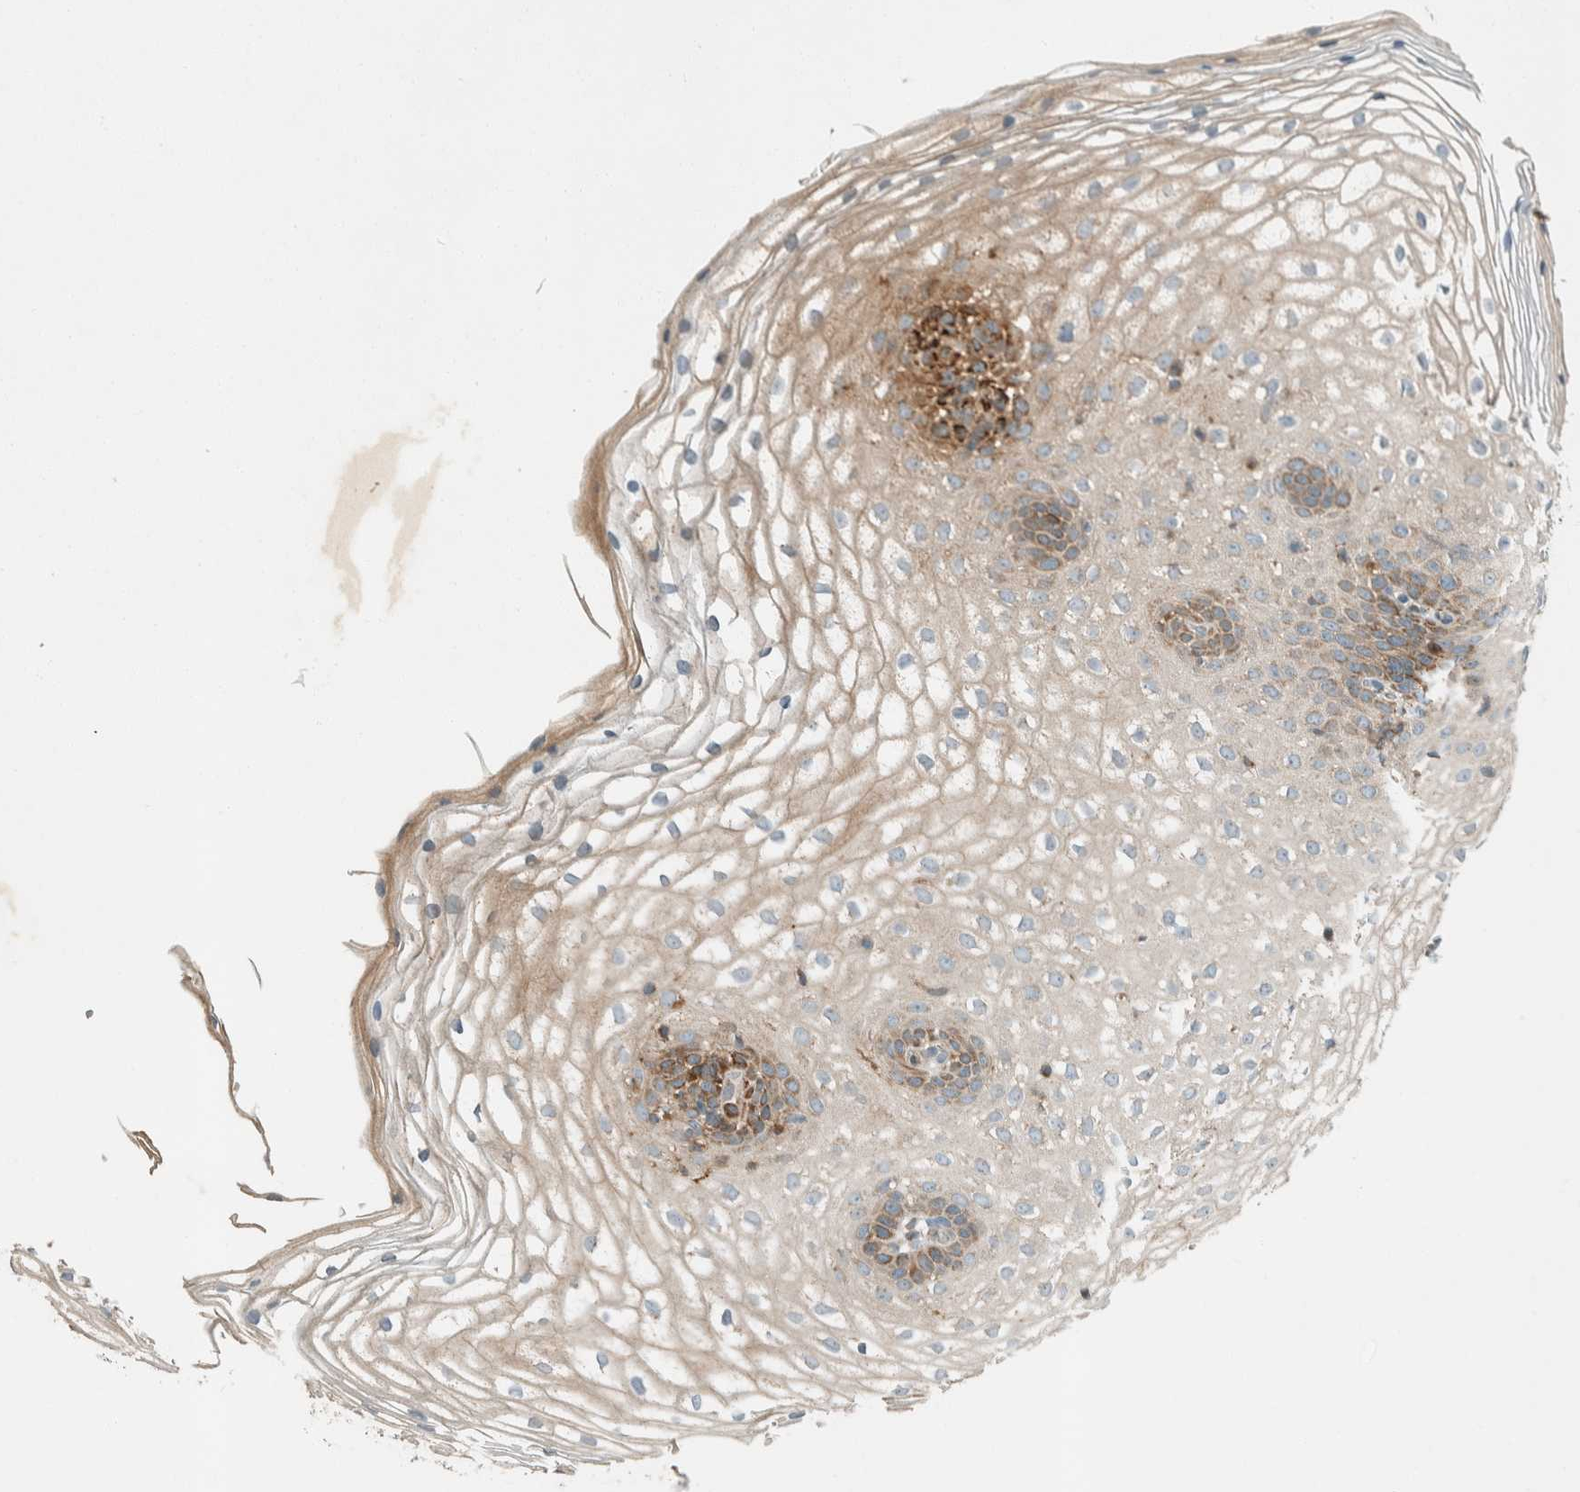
{"staining": {"intensity": "weak", "quantity": "25%-75%", "location": "cytoplasmic/membranous"}, "tissue": "cervix", "cell_type": "Squamous epithelial cells", "image_type": "normal", "snomed": [{"axis": "morphology", "description": "Normal tissue, NOS"}, {"axis": "topography", "description": "Cervix"}], "caption": "Protein analysis of normal cervix exhibits weak cytoplasmic/membranous expression in about 25%-75% of squamous epithelial cells. (DAB (3,3'-diaminobenzidine) IHC with brightfield microscopy, high magnification).", "gene": "SPAG5", "patient": {"sex": "female", "age": 72}}